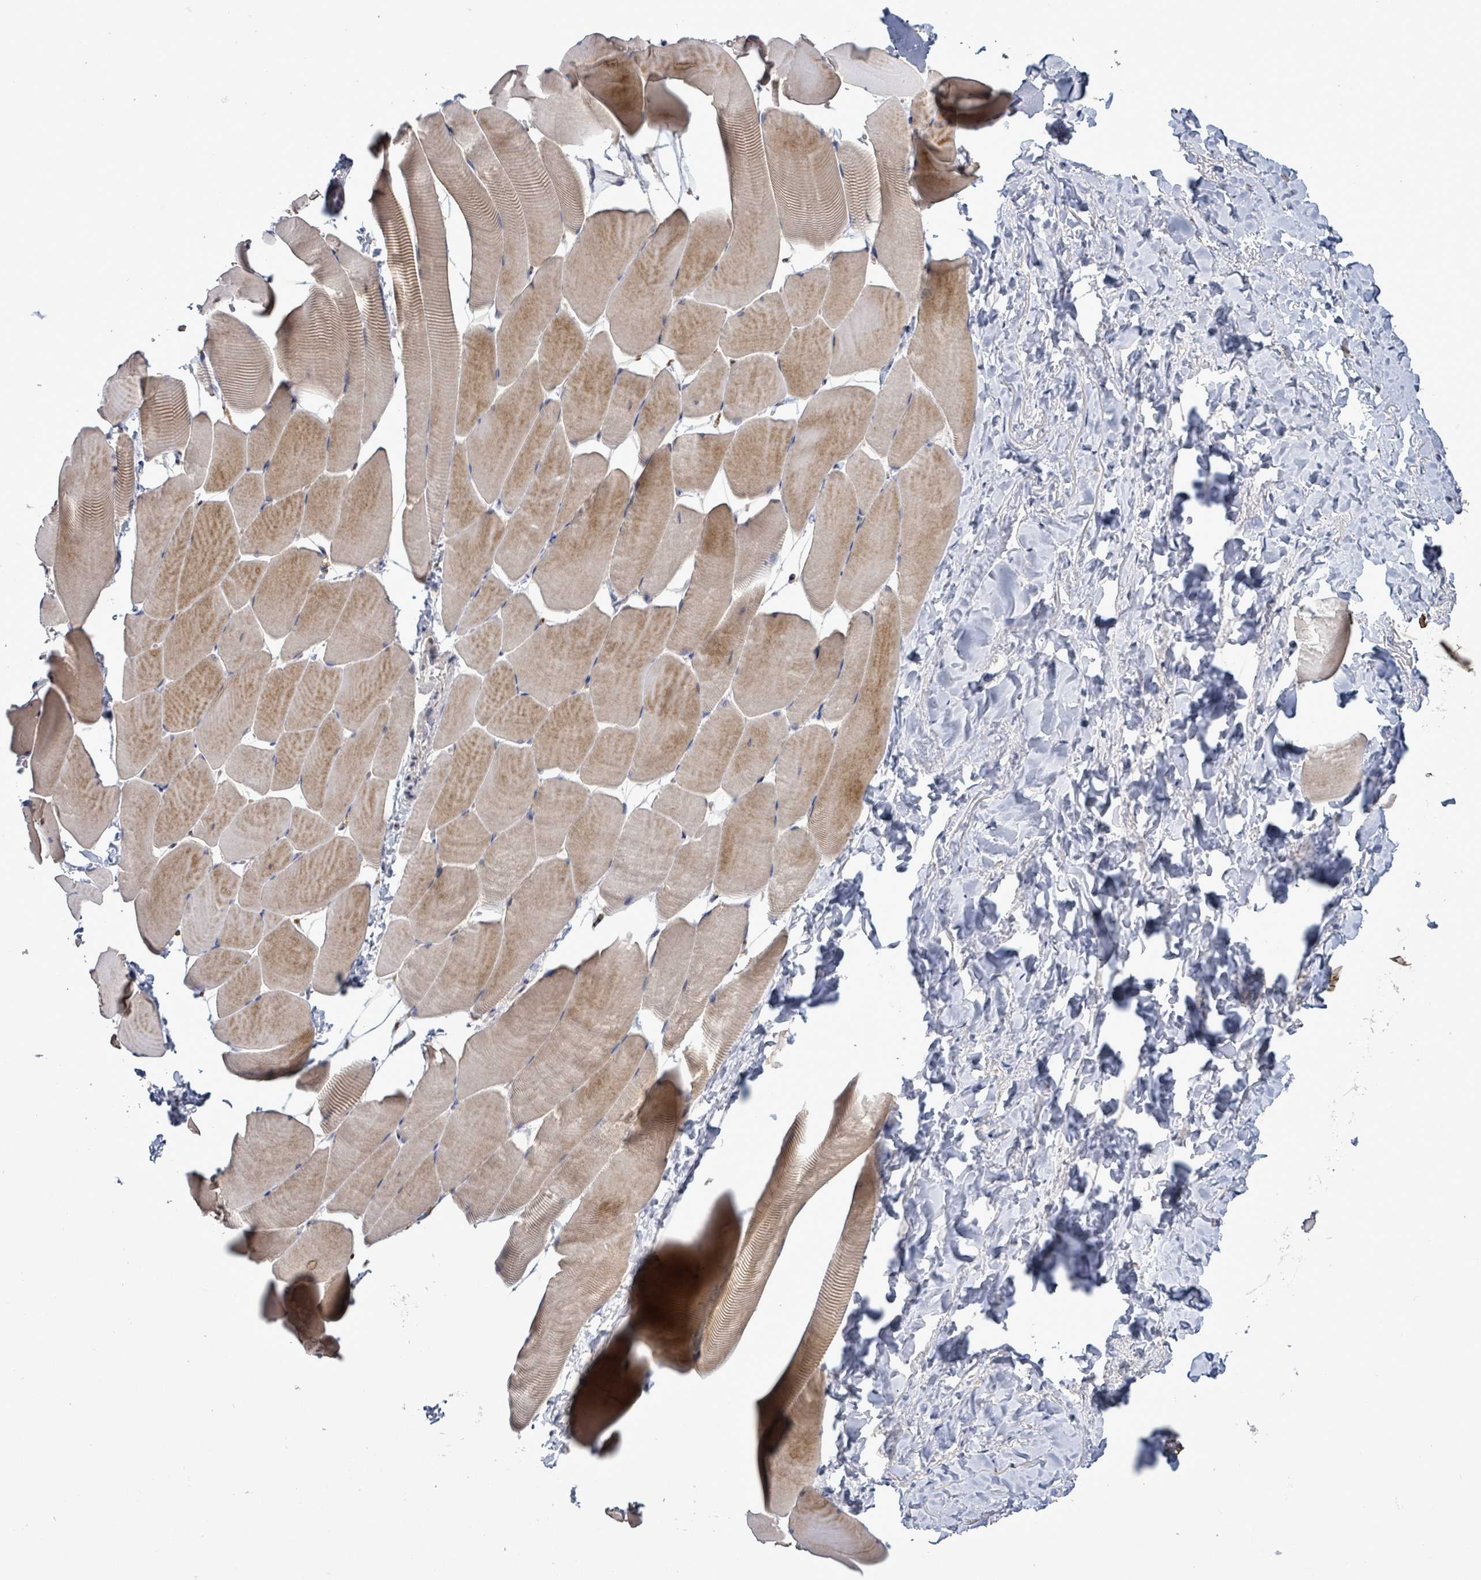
{"staining": {"intensity": "moderate", "quantity": ">75%", "location": "cytoplasmic/membranous"}, "tissue": "skeletal muscle", "cell_type": "Myocytes", "image_type": "normal", "snomed": [{"axis": "morphology", "description": "Normal tissue, NOS"}, {"axis": "topography", "description": "Skeletal muscle"}], "caption": "Brown immunohistochemical staining in benign skeletal muscle displays moderate cytoplasmic/membranous staining in about >75% of myocytes.", "gene": "SERPINE3", "patient": {"sex": "male", "age": 25}}